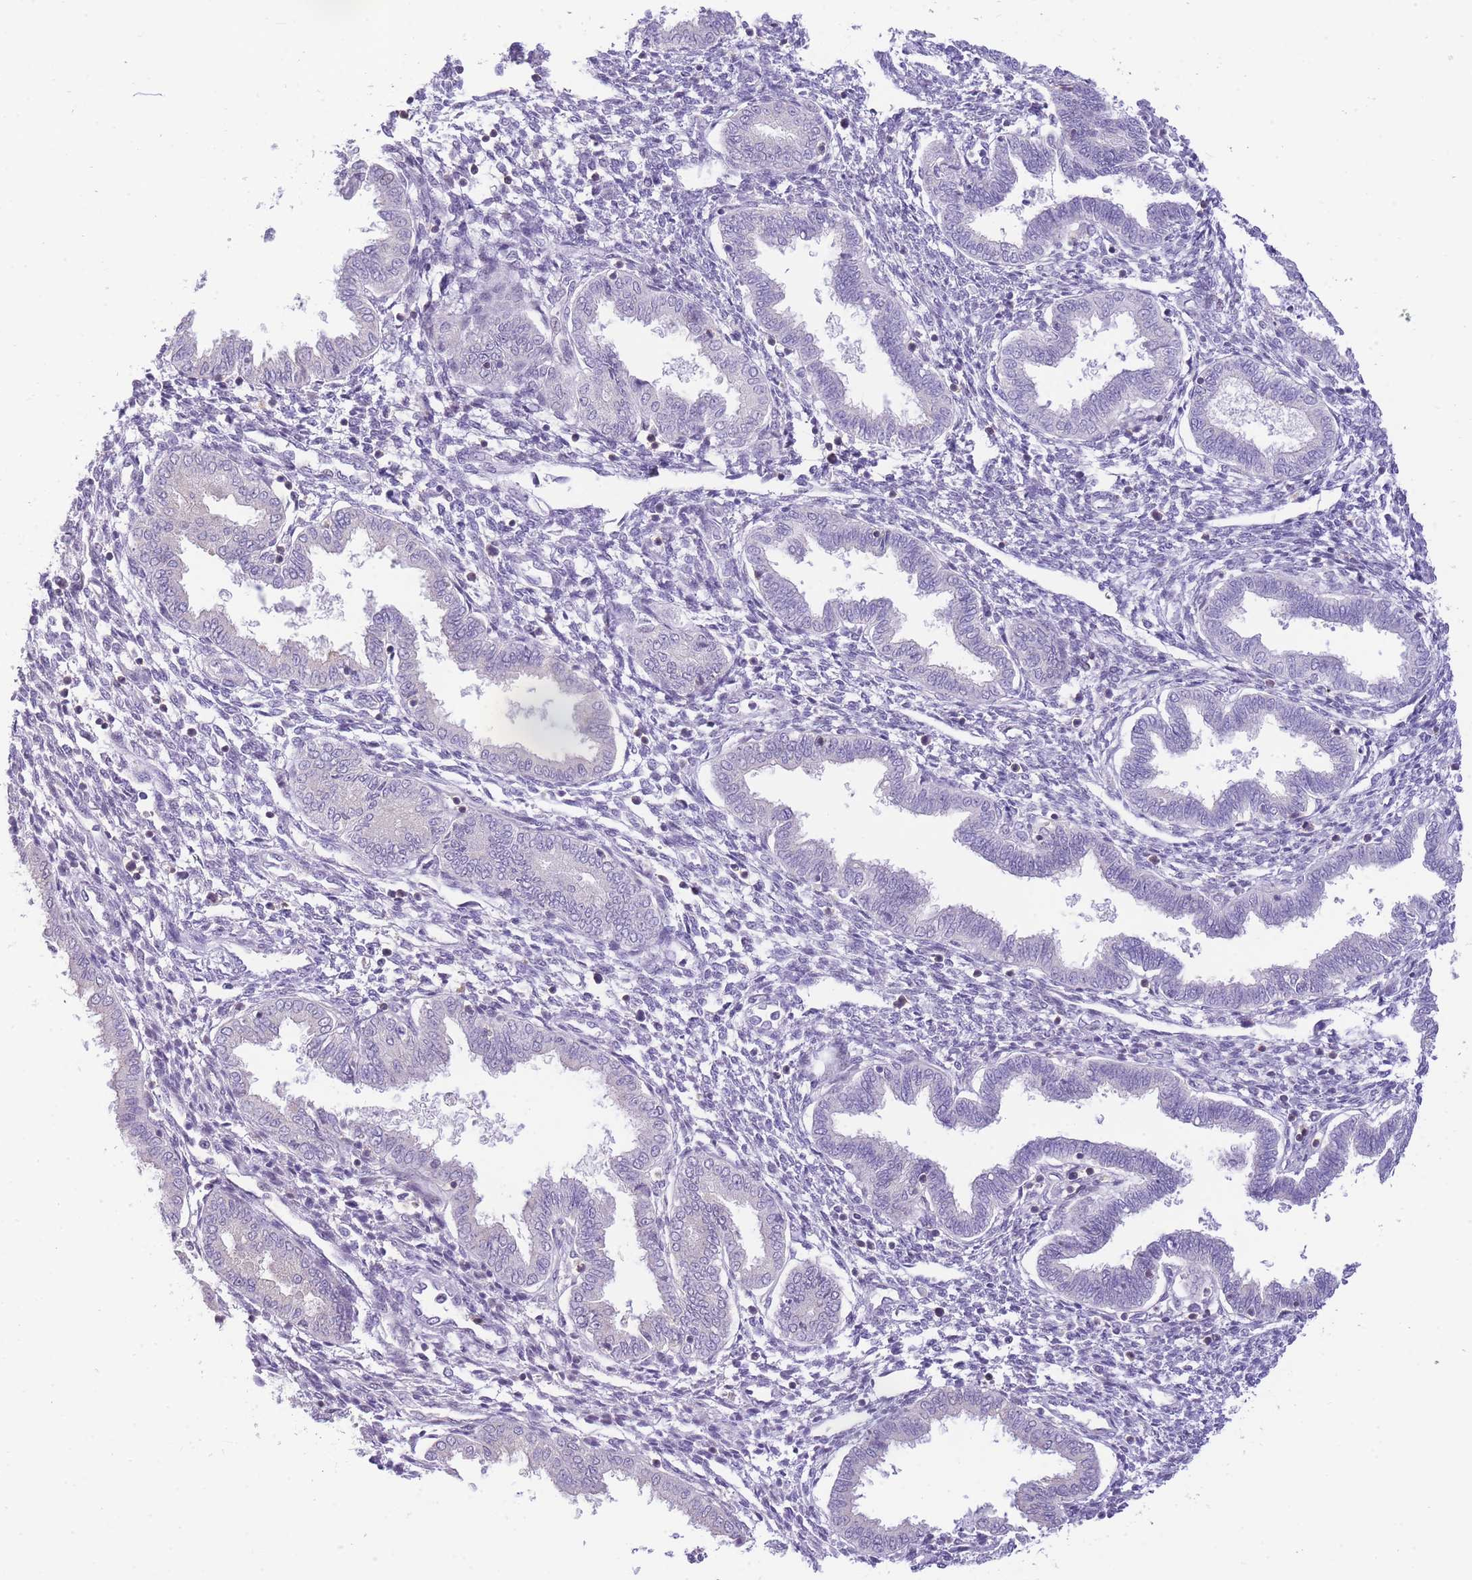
{"staining": {"intensity": "negative", "quantity": "none", "location": "none"}, "tissue": "endometrium", "cell_type": "Cells in endometrial stroma", "image_type": "normal", "snomed": [{"axis": "morphology", "description": "Normal tissue, NOS"}, {"axis": "topography", "description": "Endometrium"}], "caption": "Cells in endometrial stroma are negative for protein expression in unremarkable human endometrium. The staining was performed using DAB to visualize the protein expression in brown, while the nuclei were stained in blue with hematoxylin (Magnification: 20x).", "gene": "STK39", "patient": {"sex": "female", "age": 33}}